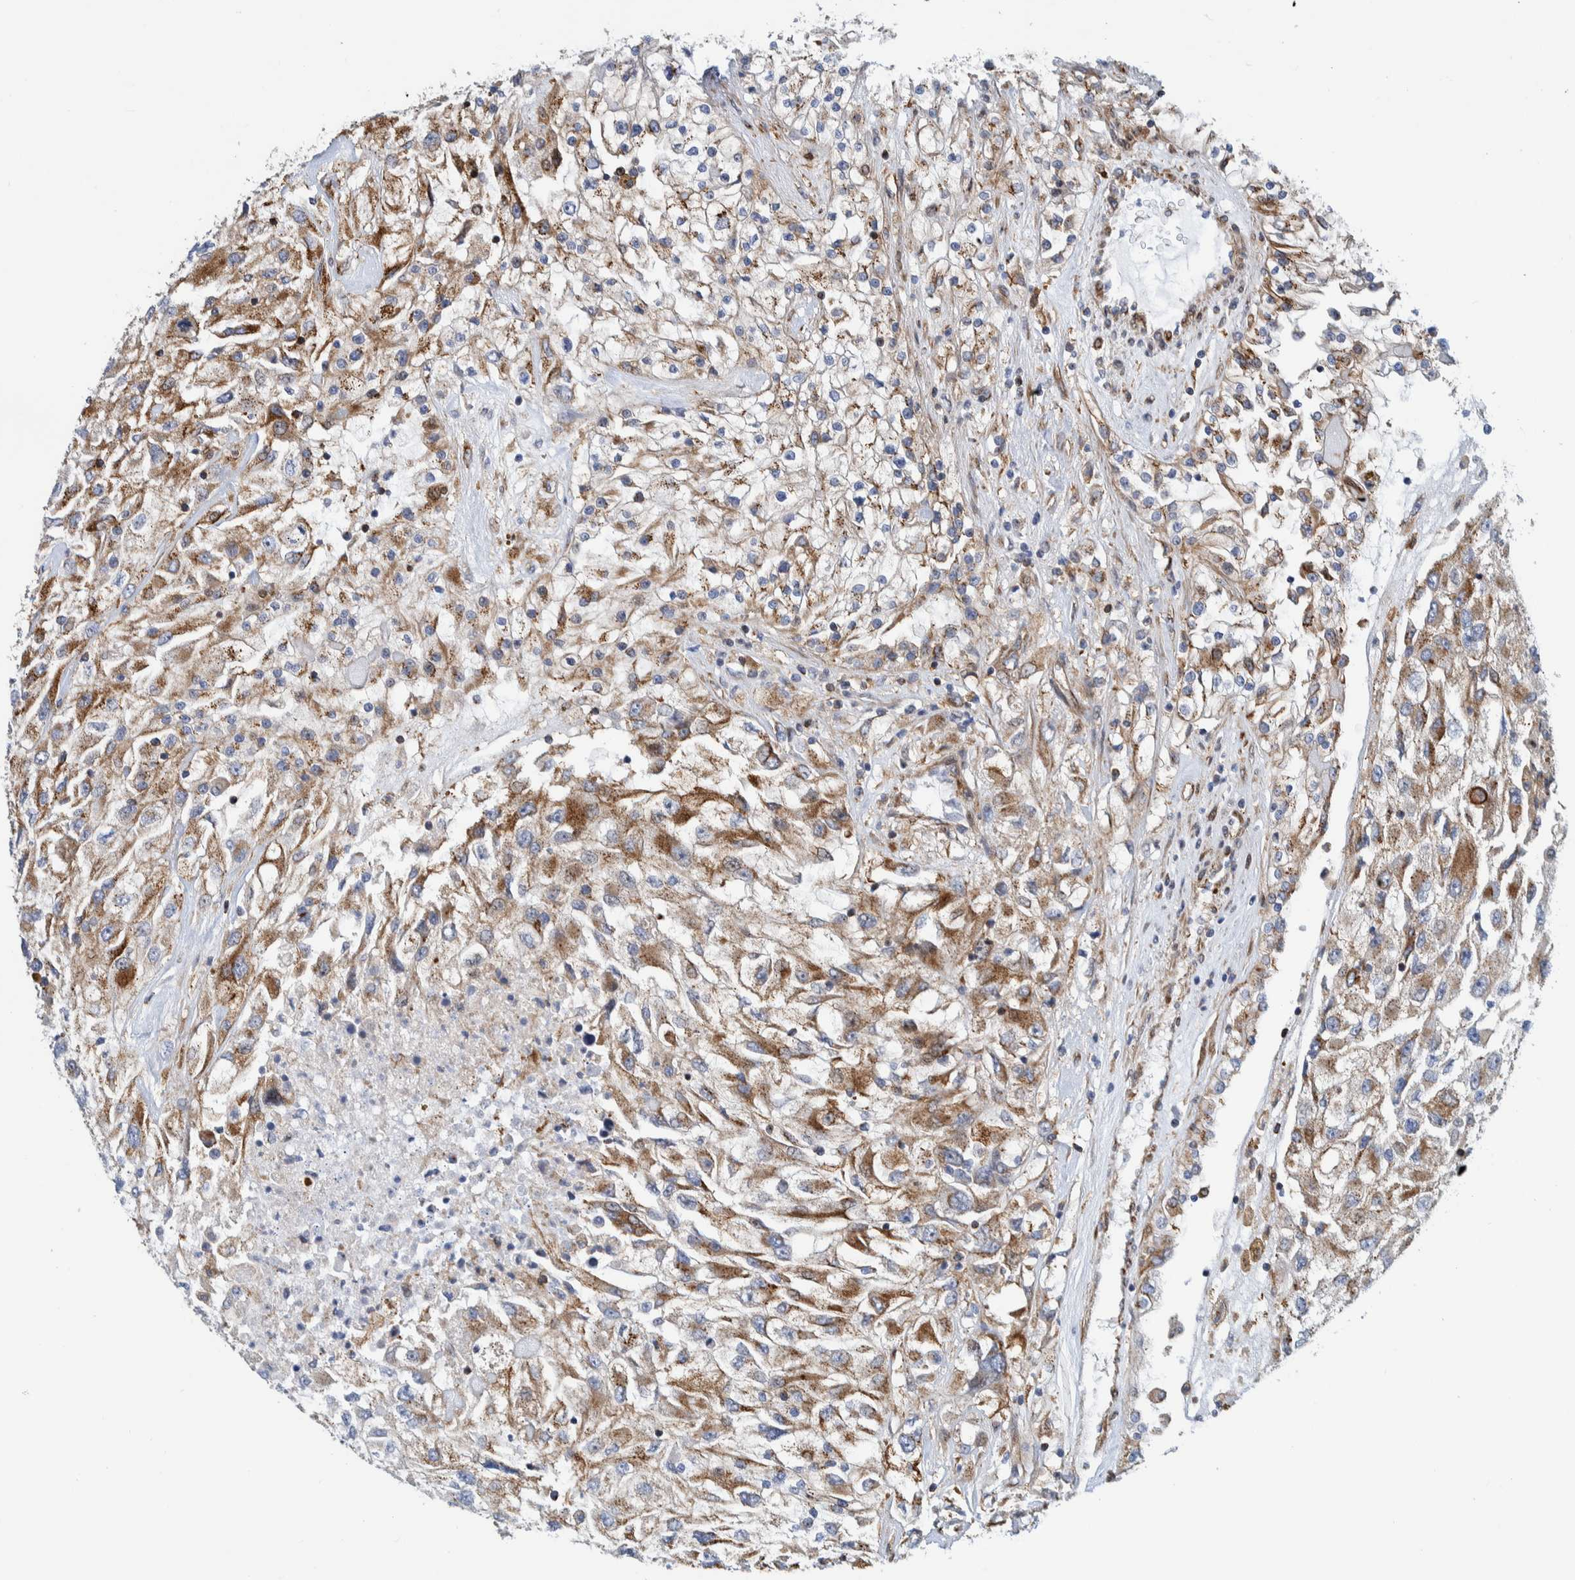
{"staining": {"intensity": "moderate", "quantity": "25%-75%", "location": "cytoplasmic/membranous"}, "tissue": "renal cancer", "cell_type": "Tumor cells", "image_type": "cancer", "snomed": [{"axis": "morphology", "description": "Adenocarcinoma, NOS"}, {"axis": "topography", "description": "Kidney"}], "caption": "Protein positivity by IHC demonstrates moderate cytoplasmic/membranous staining in approximately 25%-75% of tumor cells in renal cancer (adenocarcinoma).", "gene": "CCDC57", "patient": {"sex": "female", "age": 52}}